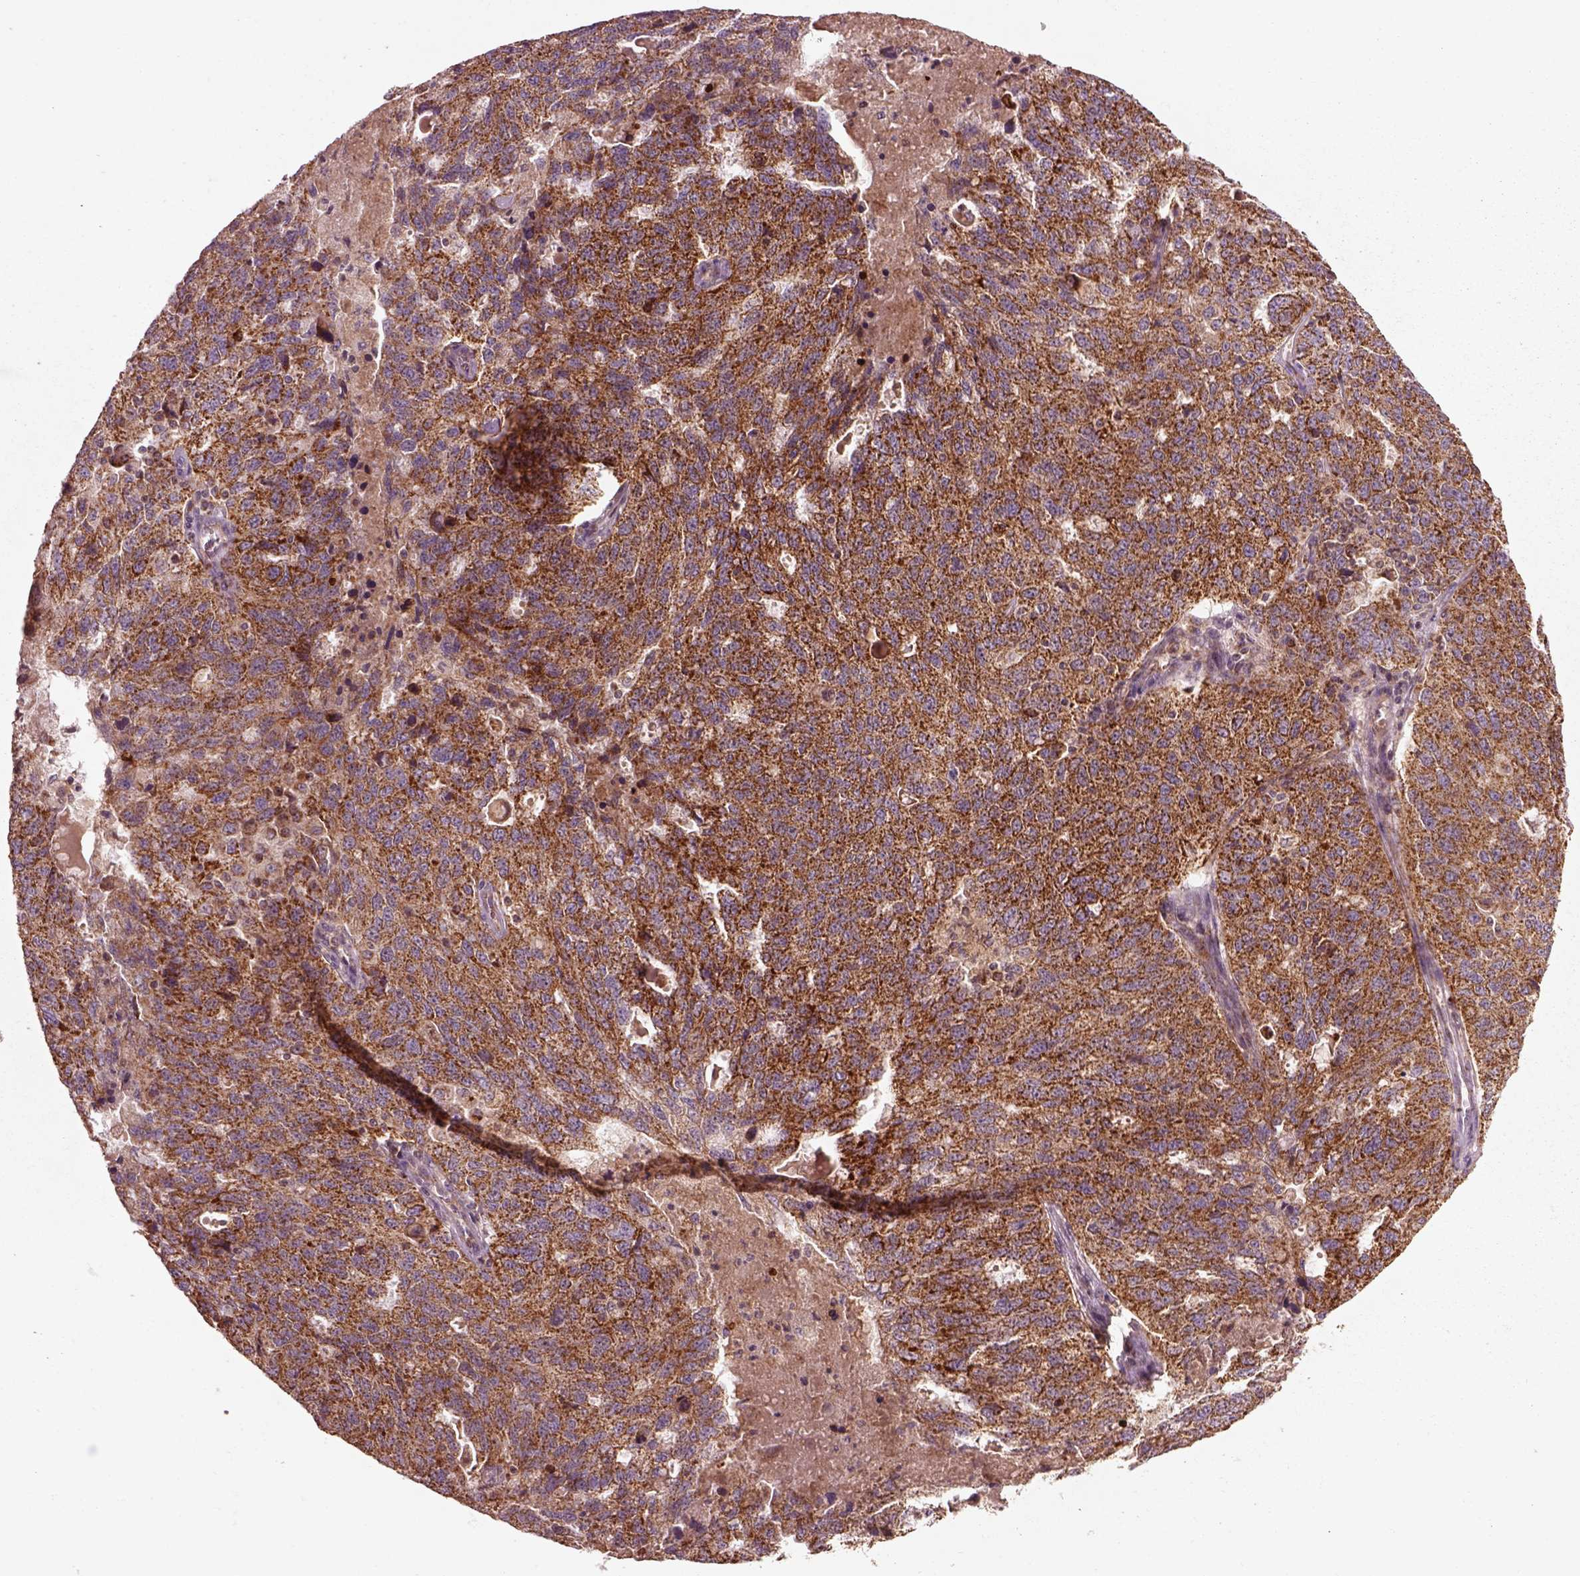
{"staining": {"intensity": "moderate", "quantity": ">75%", "location": "cytoplasmic/membranous"}, "tissue": "ovarian cancer", "cell_type": "Tumor cells", "image_type": "cancer", "snomed": [{"axis": "morphology", "description": "Cystadenocarcinoma, serous, NOS"}, {"axis": "topography", "description": "Ovary"}], "caption": "High-power microscopy captured an IHC histopathology image of ovarian cancer (serous cystadenocarcinoma), revealing moderate cytoplasmic/membranous expression in about >75% of tumor cells.", "gene": "SLC25A5", "patient": {"sex": "female", "age": 71}}